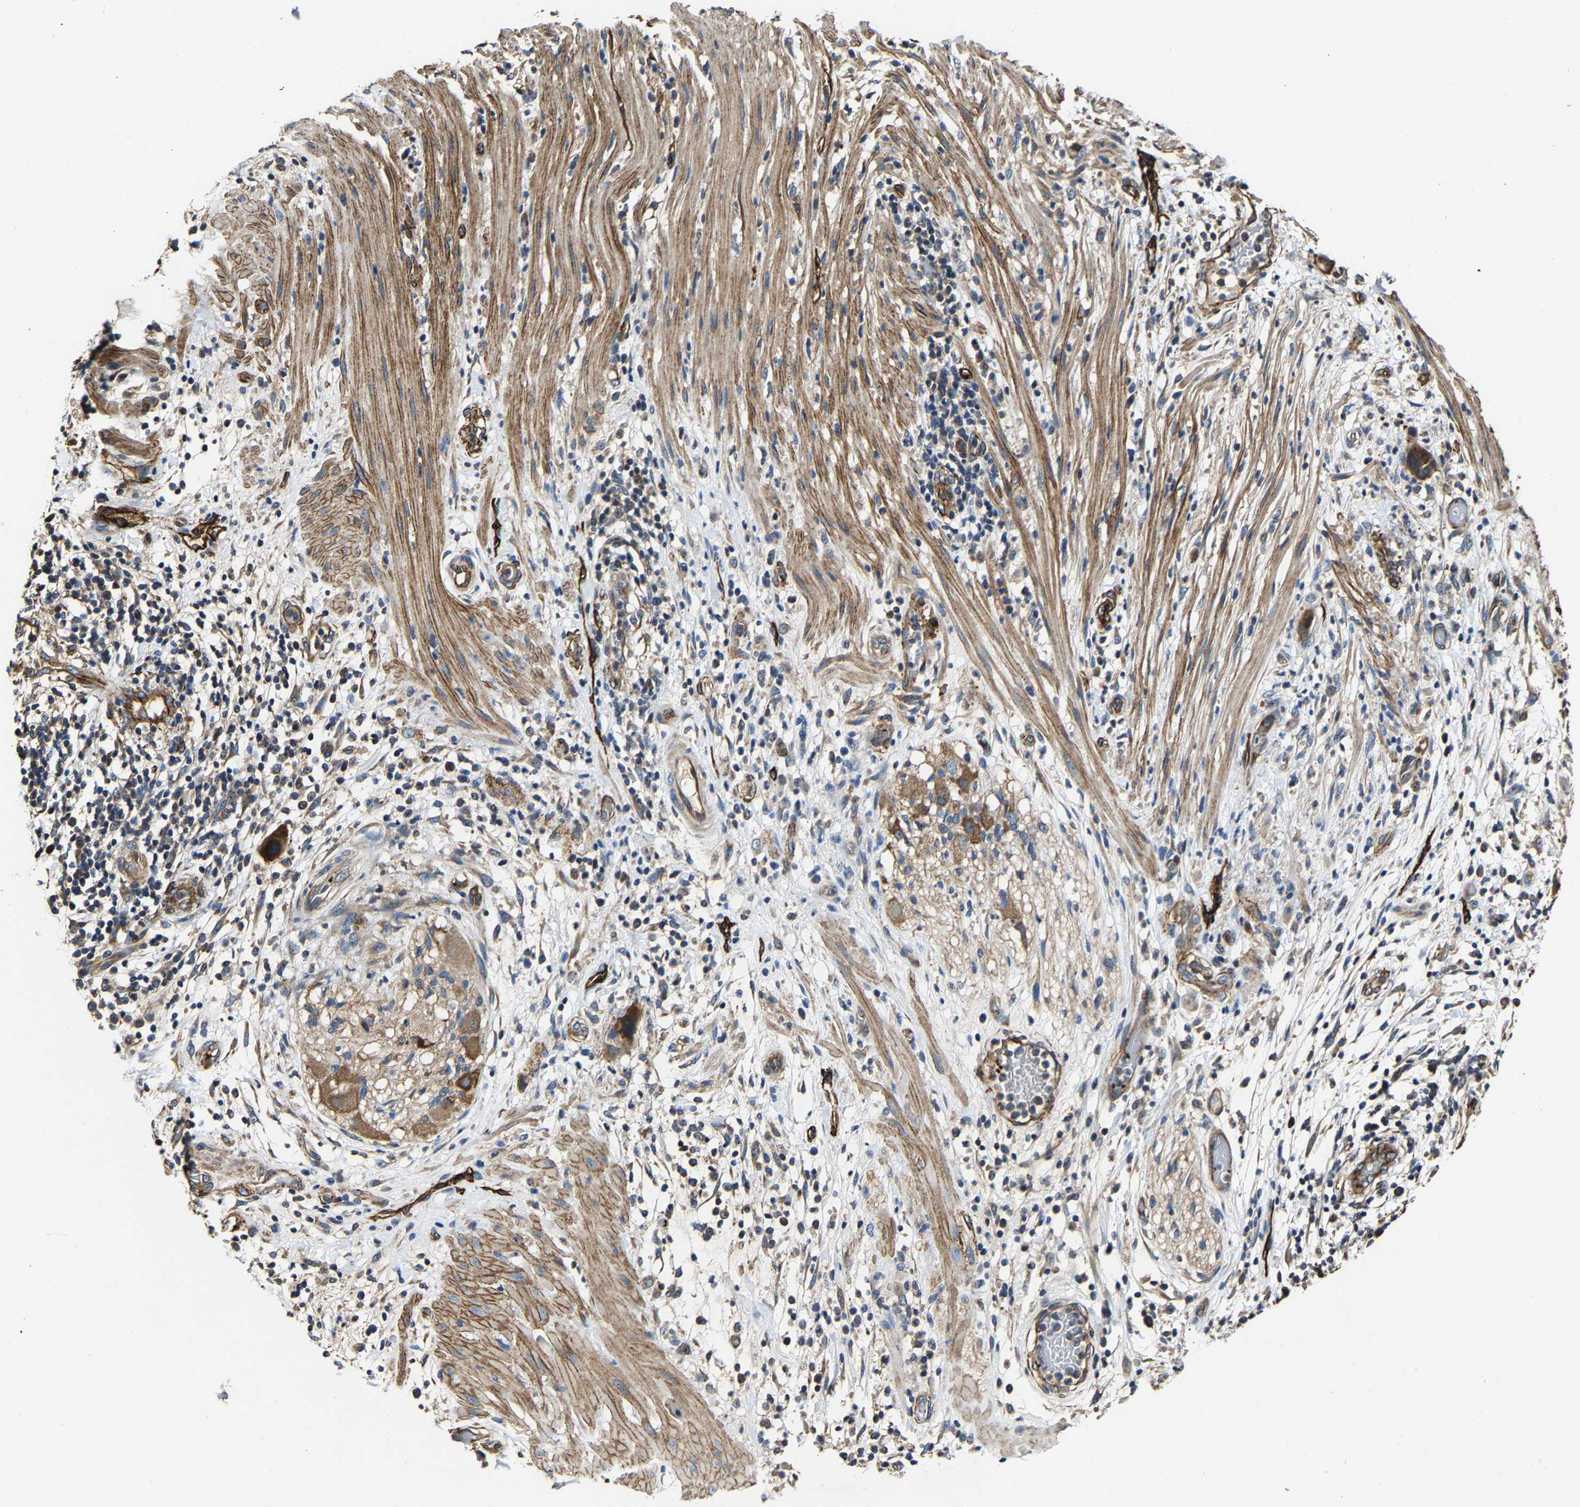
{"staining": {"intensity": "strong", "quantity": ">75%", "location": "cytoplasmic/membranous"}, "tissue": "pancreatic cancer", "cell_type": "Tumor cells", "image_type": "cancer", "snomed": [{"axis": "morphology", "description": "Adenocarcinoma, NOS"}, {"axis": "topography", "description": "Pancreas"}], "caption": "Tumor cells display high levels of strong cytoplasmic/membranous expression in about >75% of cells in human pancreatic cancer.", "gene": "GFRA3", "patient": {"sex": "female", "age": 71}}